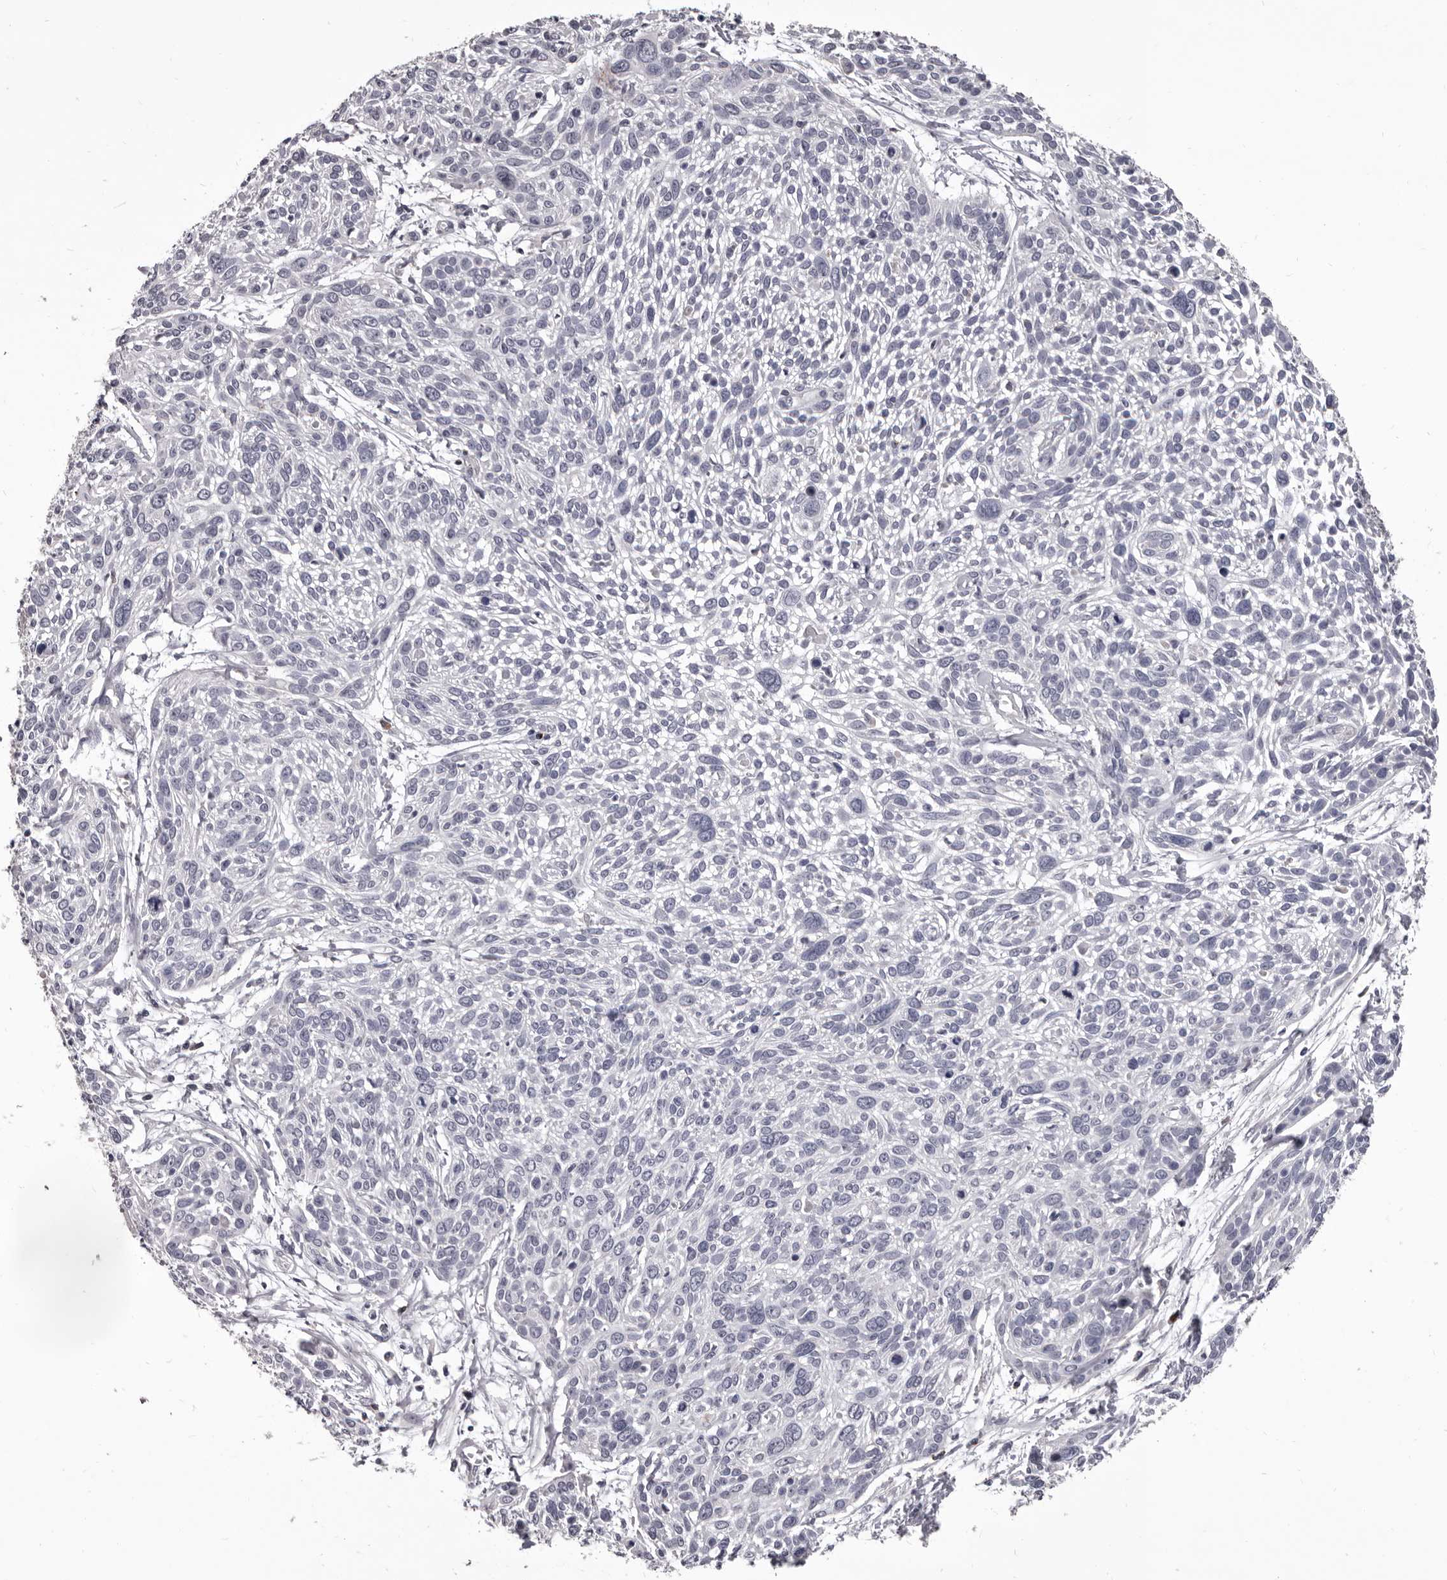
{"staining": {"intensity": "negative", "quantity": "none", "location": "none"}, "tissue": "cervical cancer", "cell_type": "Tumor cells", "image_type": "cancer", "snomed": [{"axis": "morphology", "description": "Squamous cell carcinoma, NOS"}, {"axis": "topography", "description": "Cervix"}], "caption": "Histopathology image shows no protein expression in tumor cells of cervical cancer tissue.", "gene": "GZMH", "patient": {"sex": "female", "age": 51}}